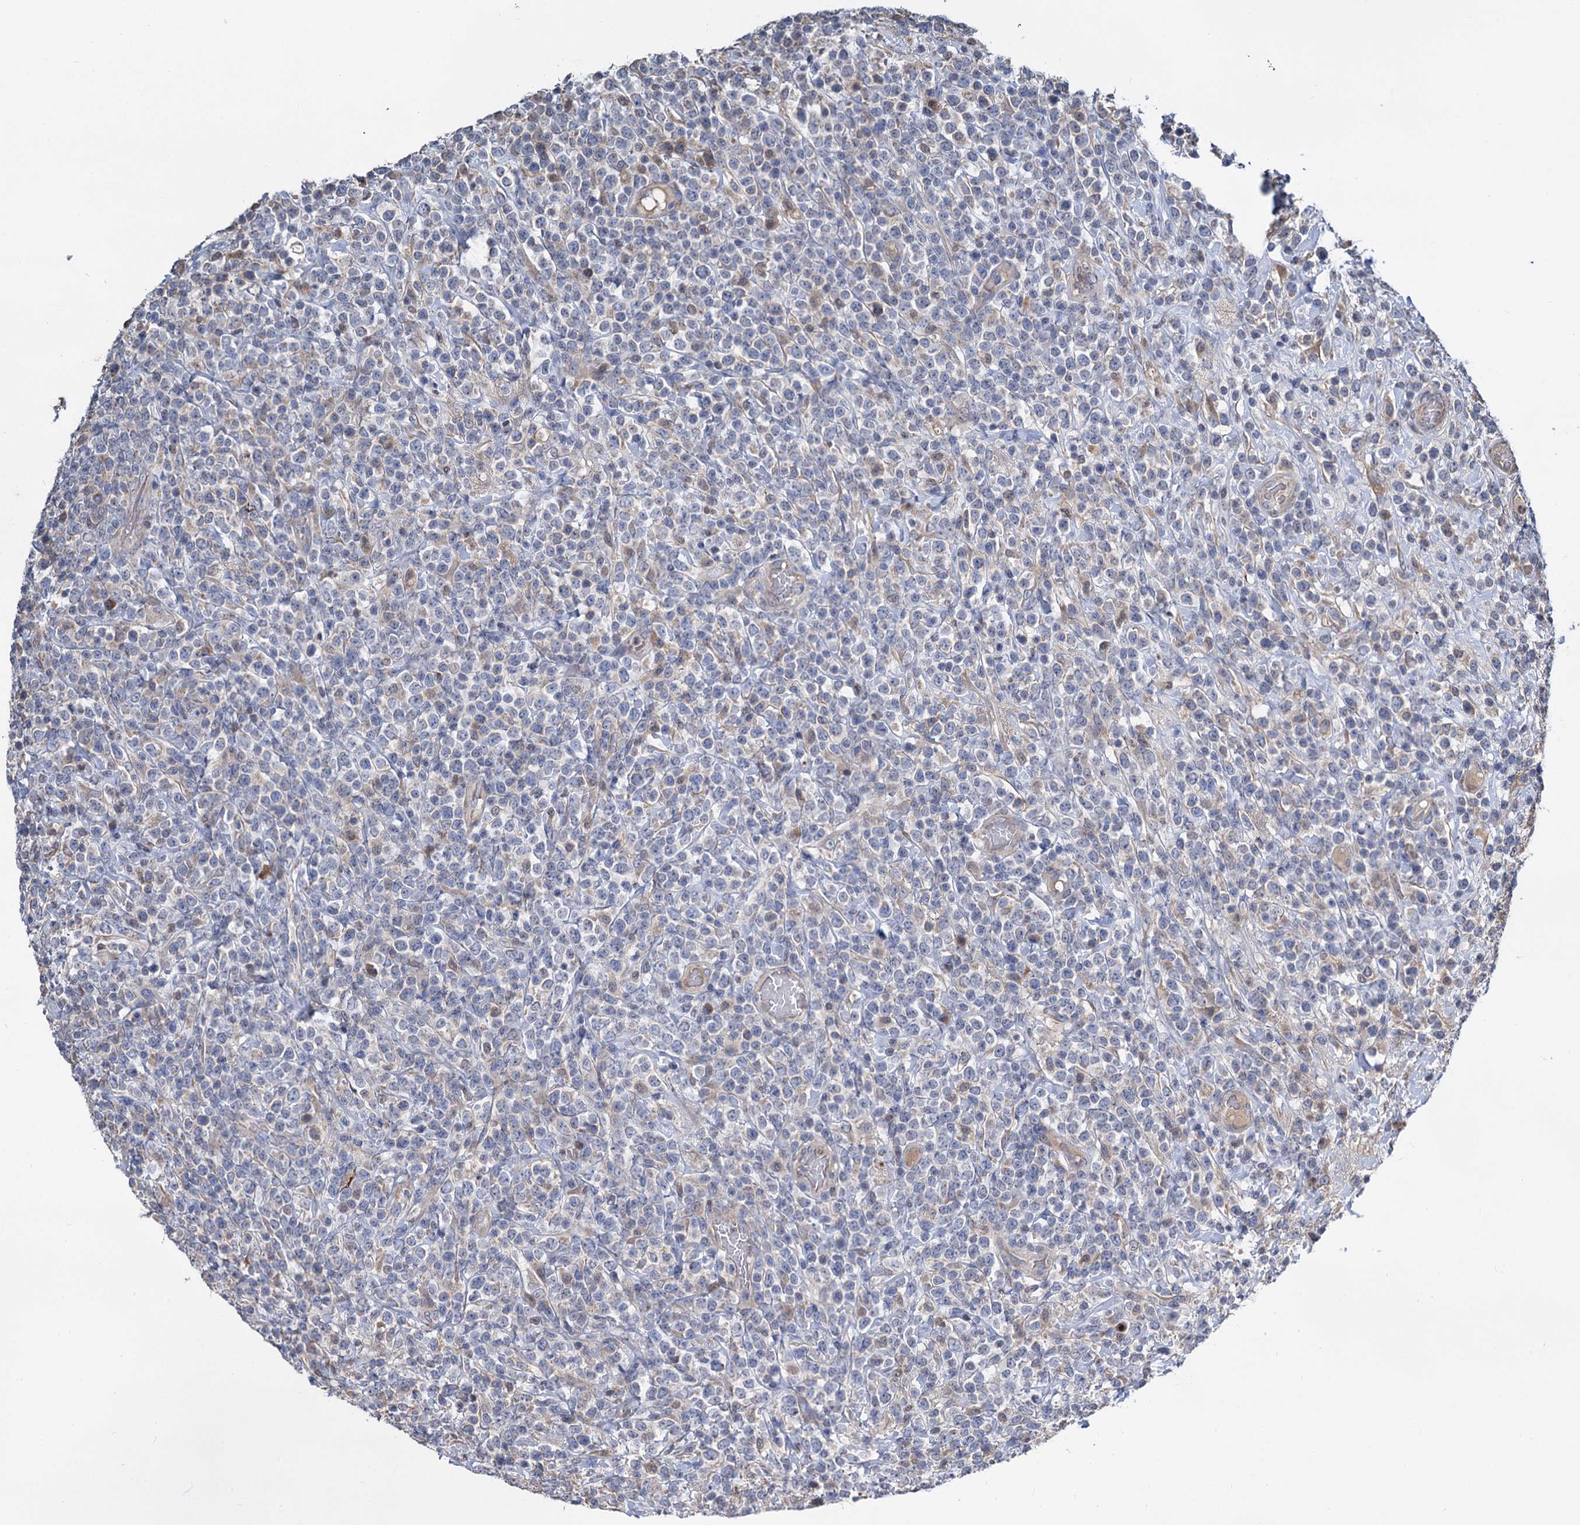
{"staining": {"intensity": "negative", "quantity": "none", "location": "none"}, "tissue": "lymphoma", "cell_type": "Tumor cells", "image_type": "cancer", "snomed": [{"axis": "morphology", "description": "Malignant lymphoma, non-Hodgkin's type, High grade"}, {"axis": "topography", "description": "Colon"}], "caption": "Protein analysis of malignant lymphoma, non-Hodgkin's type (high-grade) exhibits no significant expression in tumor cells.", "gene": "ALKBH7", "patient": {"sex": "female", "age": 53}}